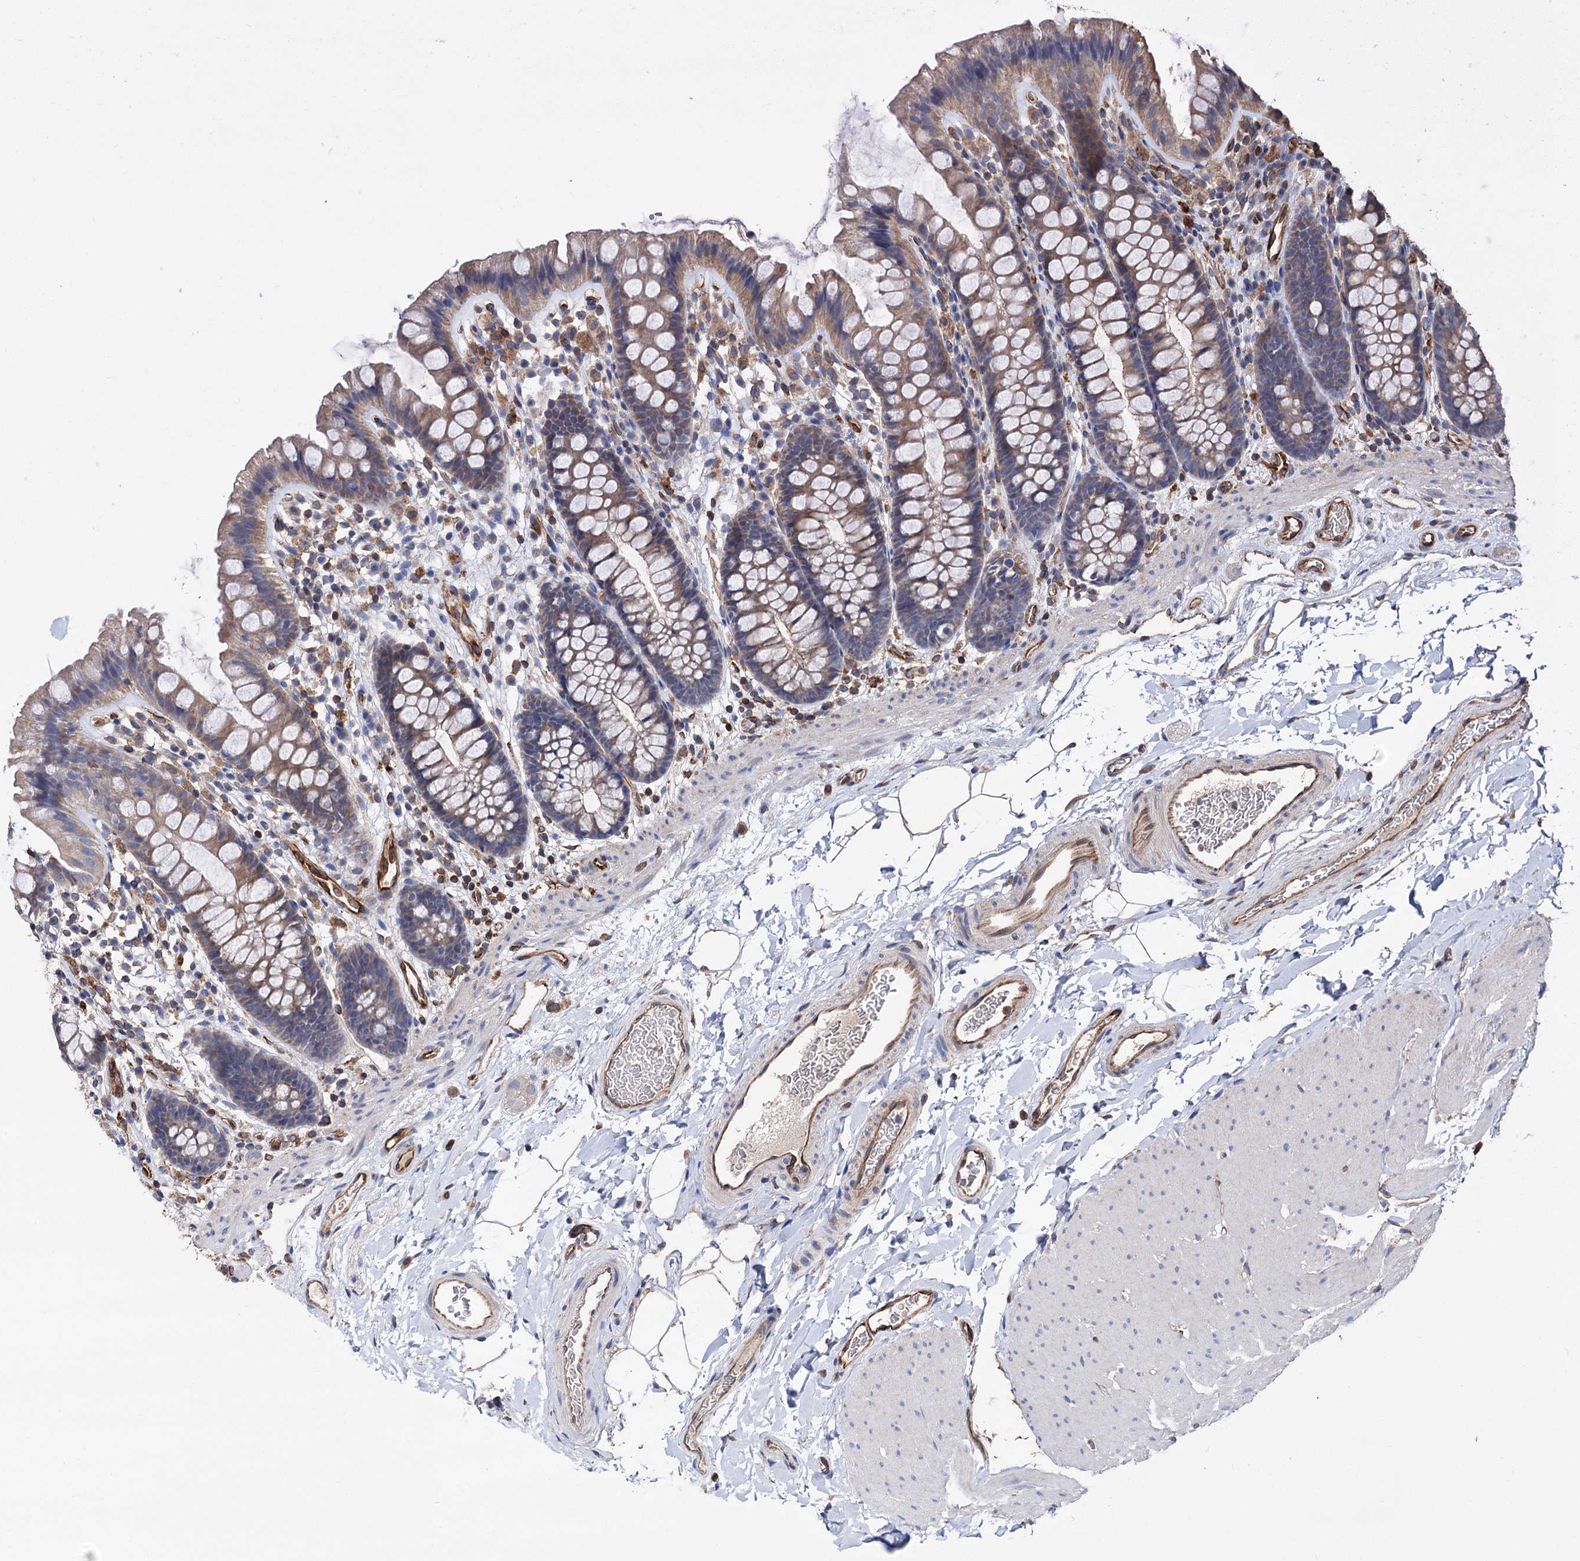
{"staining": {"intensity": "moderate", "quantity": ">75%", "location": "cytoplasmic/membranous"}, "tissue": "colon", "cell_type": "Endothelial cells", "image_type": "normal", "snomed": [{"axis": "morphology", "description": "Normal tissue, NOS"}, {"axis": "topography", "description": "Colon"}], "caption": "Immunohistochemical staining of unremarkable colon exhibits >75% levels of moderate cytoplasmic/membranous protein positivity in about >75% of endothelial cells.", "gene": "STING1", "patient": {"sex": "female", "age": 62}}